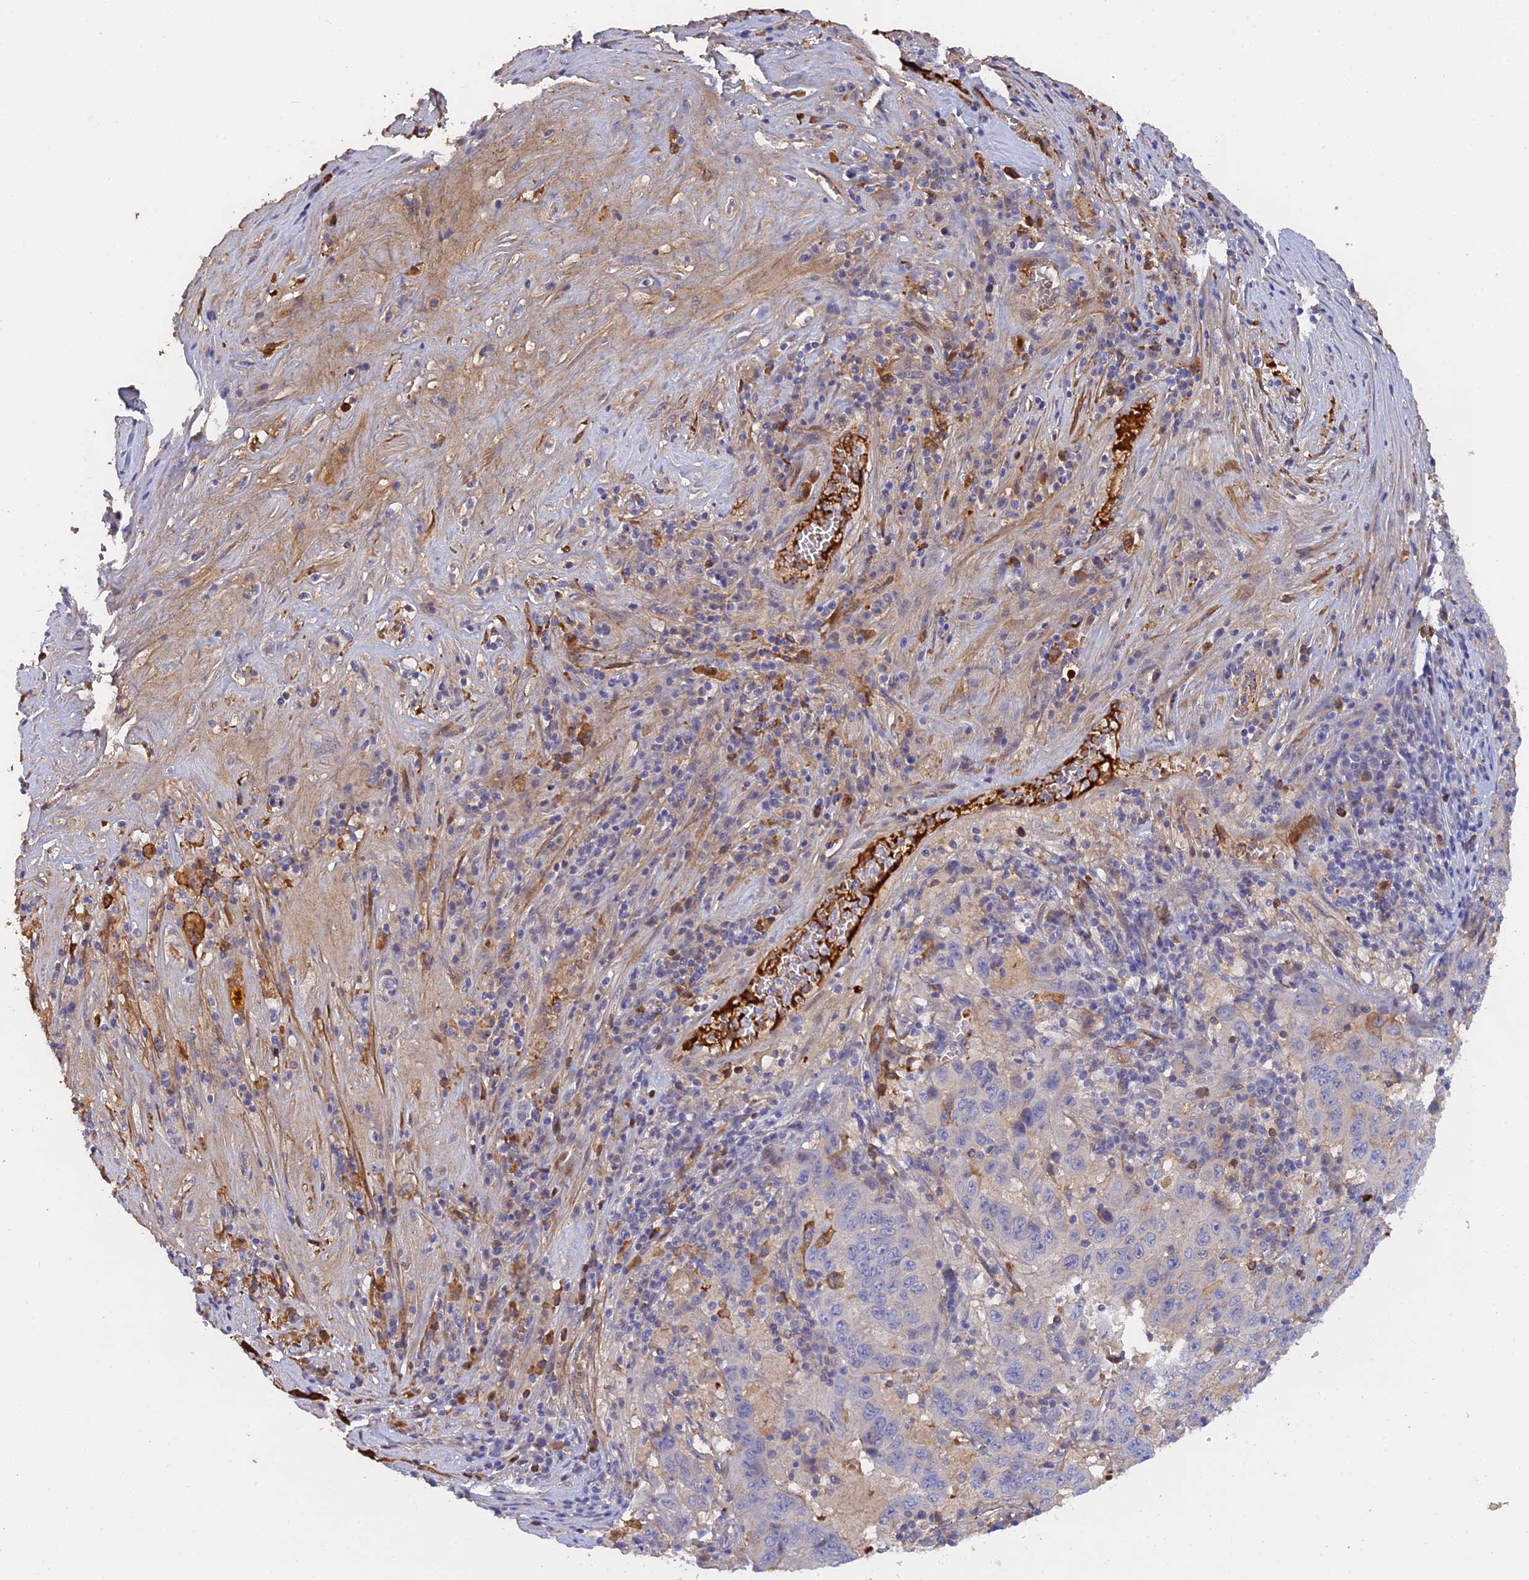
{"staining": {"intensity": "negative", "quantity": "none", "location": "none"}, "tissue": "pancreatic cancer", "cell_type": "Tumor cells", "image_type": "cancer", "snomed": [{"axis": "morphology", "description": "Adenocarcinoma, NOS"}, {"axis": "topography", "description": "Pancreas"}], "caption": "An immunohistochemistry image of pancreatic cancer is shown. There is no staining in tumor cells of pancreatic cancer. Nuclei are stained in blue.", "gene": "PZP", "patient": {"sex": "male", "age": 63}}